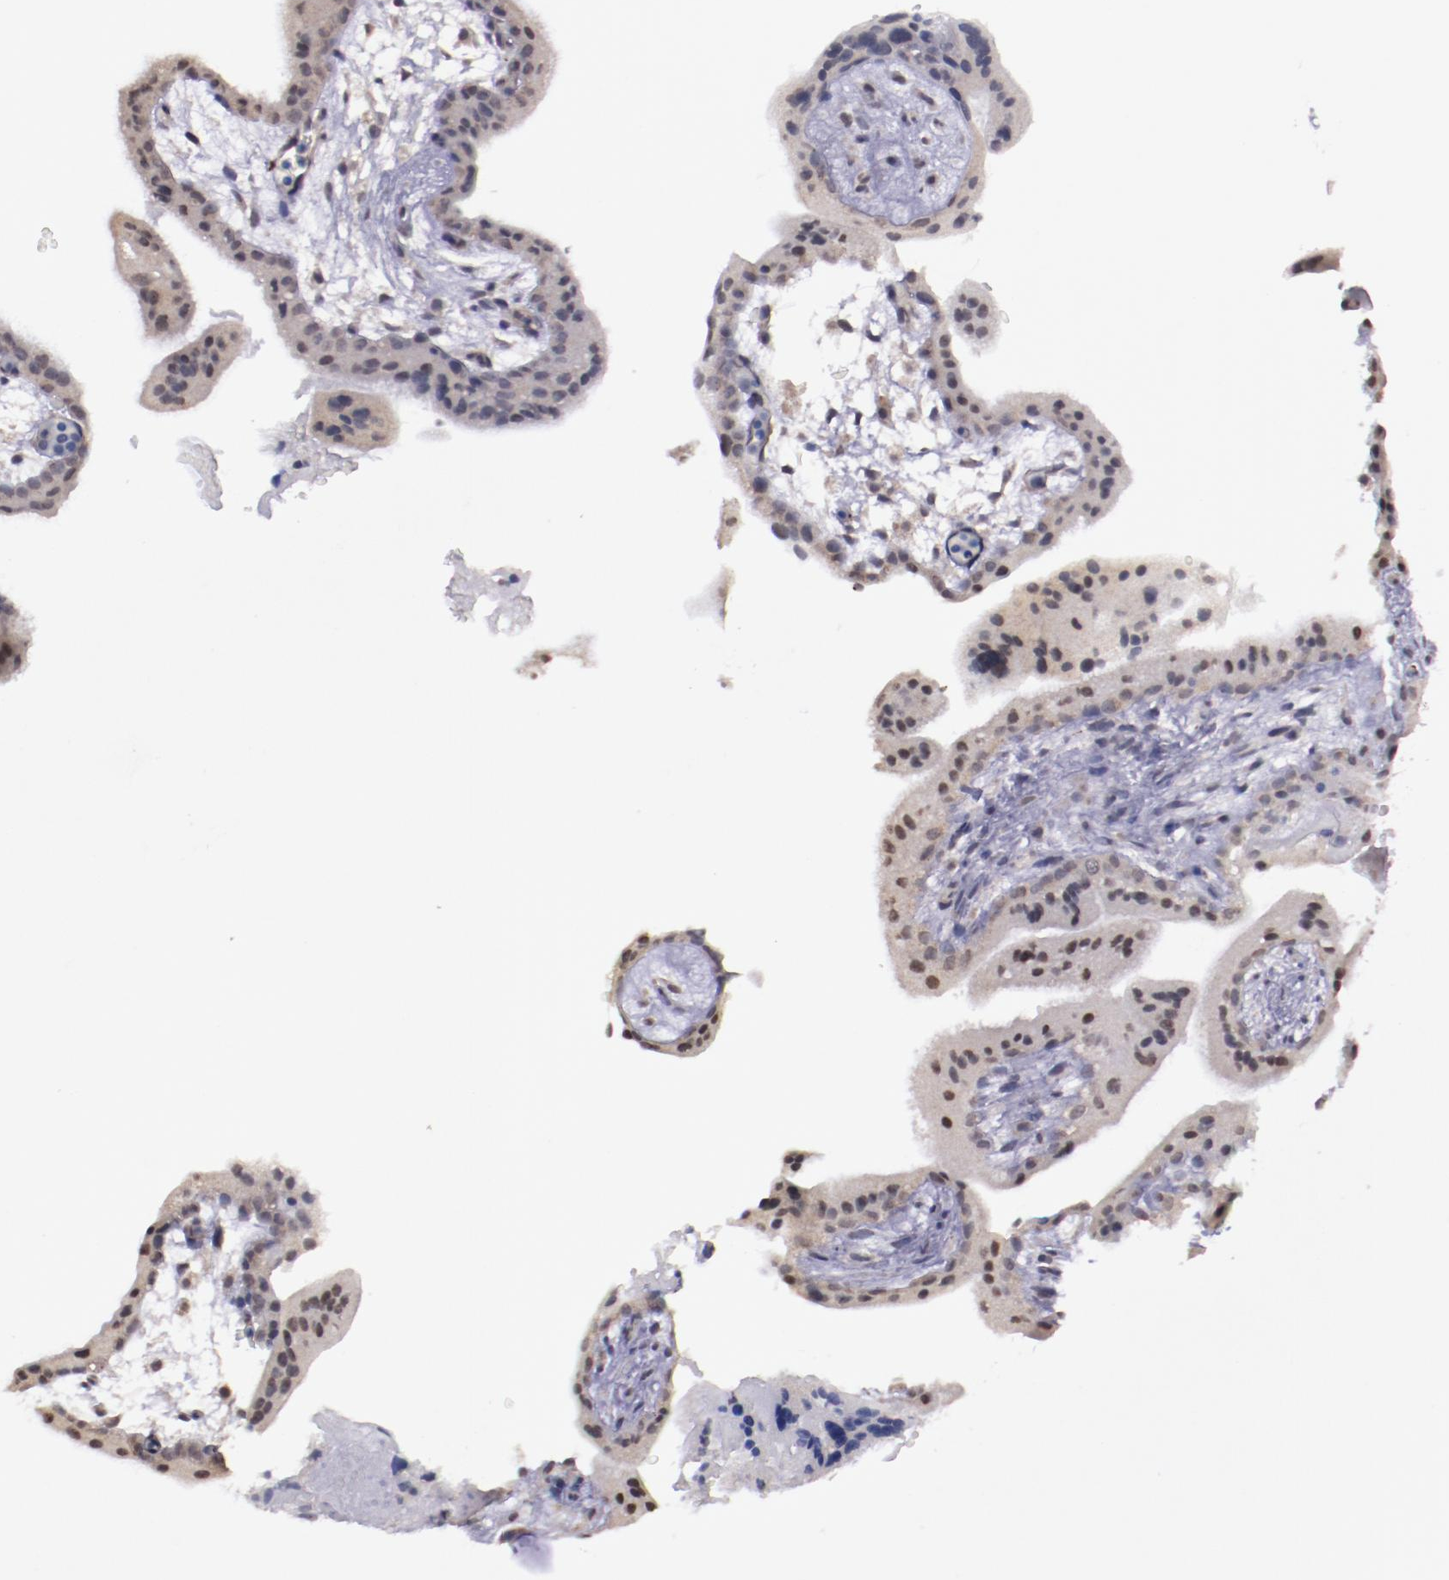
{"staining": {"intensity": "weak", "quantity": ">75%", "location": "nuclear"}, "tissue": "placenta", "cell_type": "Decidual cells", "image_type": "normal", "snomed": [{"axis": "morphology", "description": "Normal tissue, NOS"}, {"axis": "topography", "description": "Placenta"}], "caption": "An image of human placenta stained for a protein exhibits weak nuclear brown staining in decidual cells. The staining was performed using DAB to visualize the protein expression in brown, while the nuclei were stained in blue with hematoxylin (Magnification: 20x).", "gene": "NRXN3", "patient": {"sex": "female", "age": 35}}